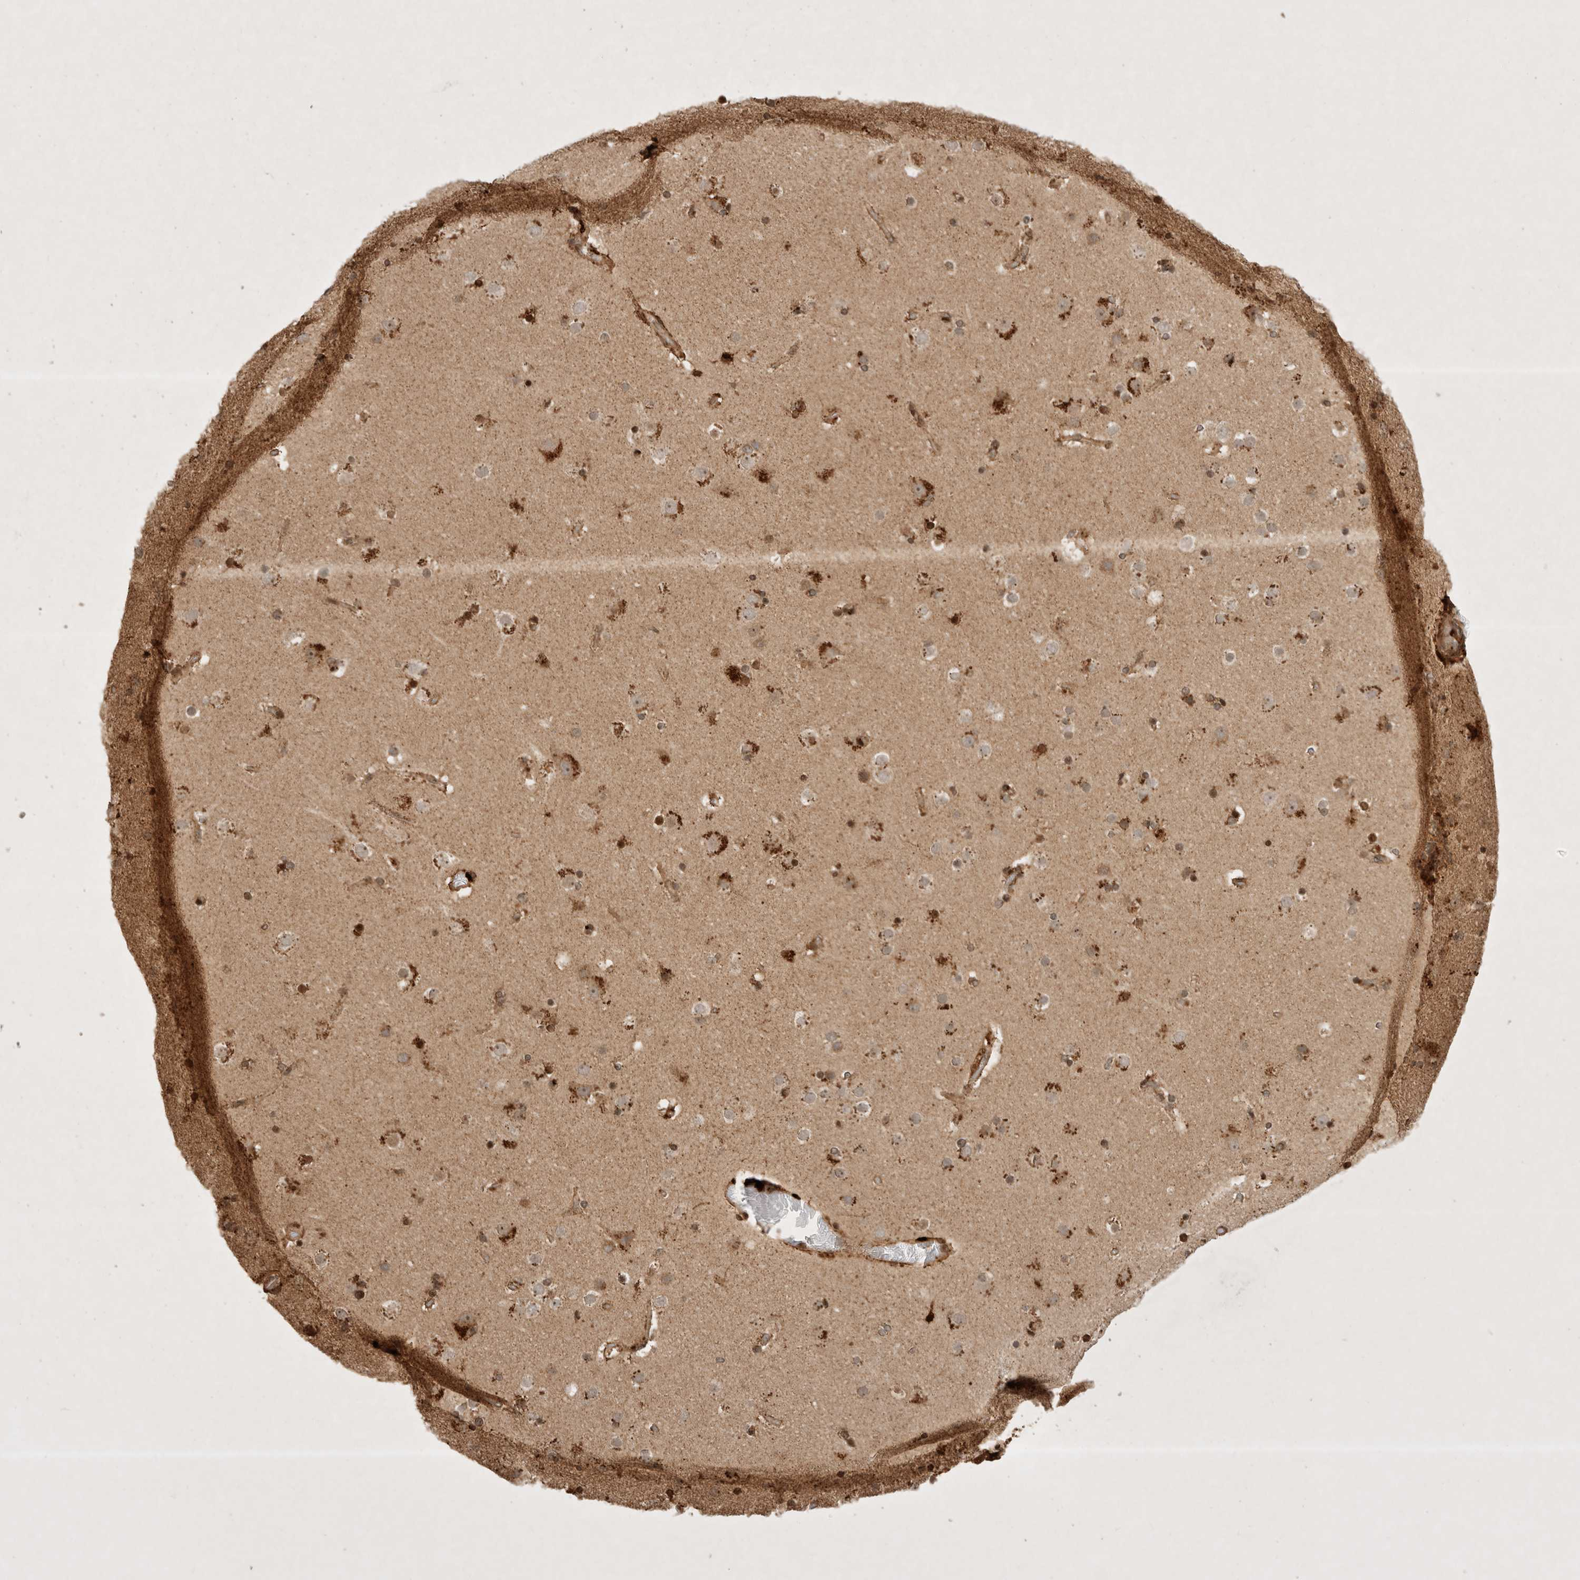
{"staining": {"intensity": "moderate", "quantity": ">75%", "location": "cytoplasmic/membranous"}, "tissue": "cerebral cortex", "cell_type": "Endothelial cells", "image_type": "normal", "snomed": [{"axis": "morphology", "description": "Normal tissue, NOS"}, {"axis": "topography", "description": "Cerebral cortex"}], "caption": "About >75% of endothelial cells in unremarkable cerebral cortex demonstrate moderate cytoplasmic/membranous protein staining as visualized by brown immunohistochemical staining.", "gene": "FAM221A", "patient": {"sex": "male", "age": 57}}